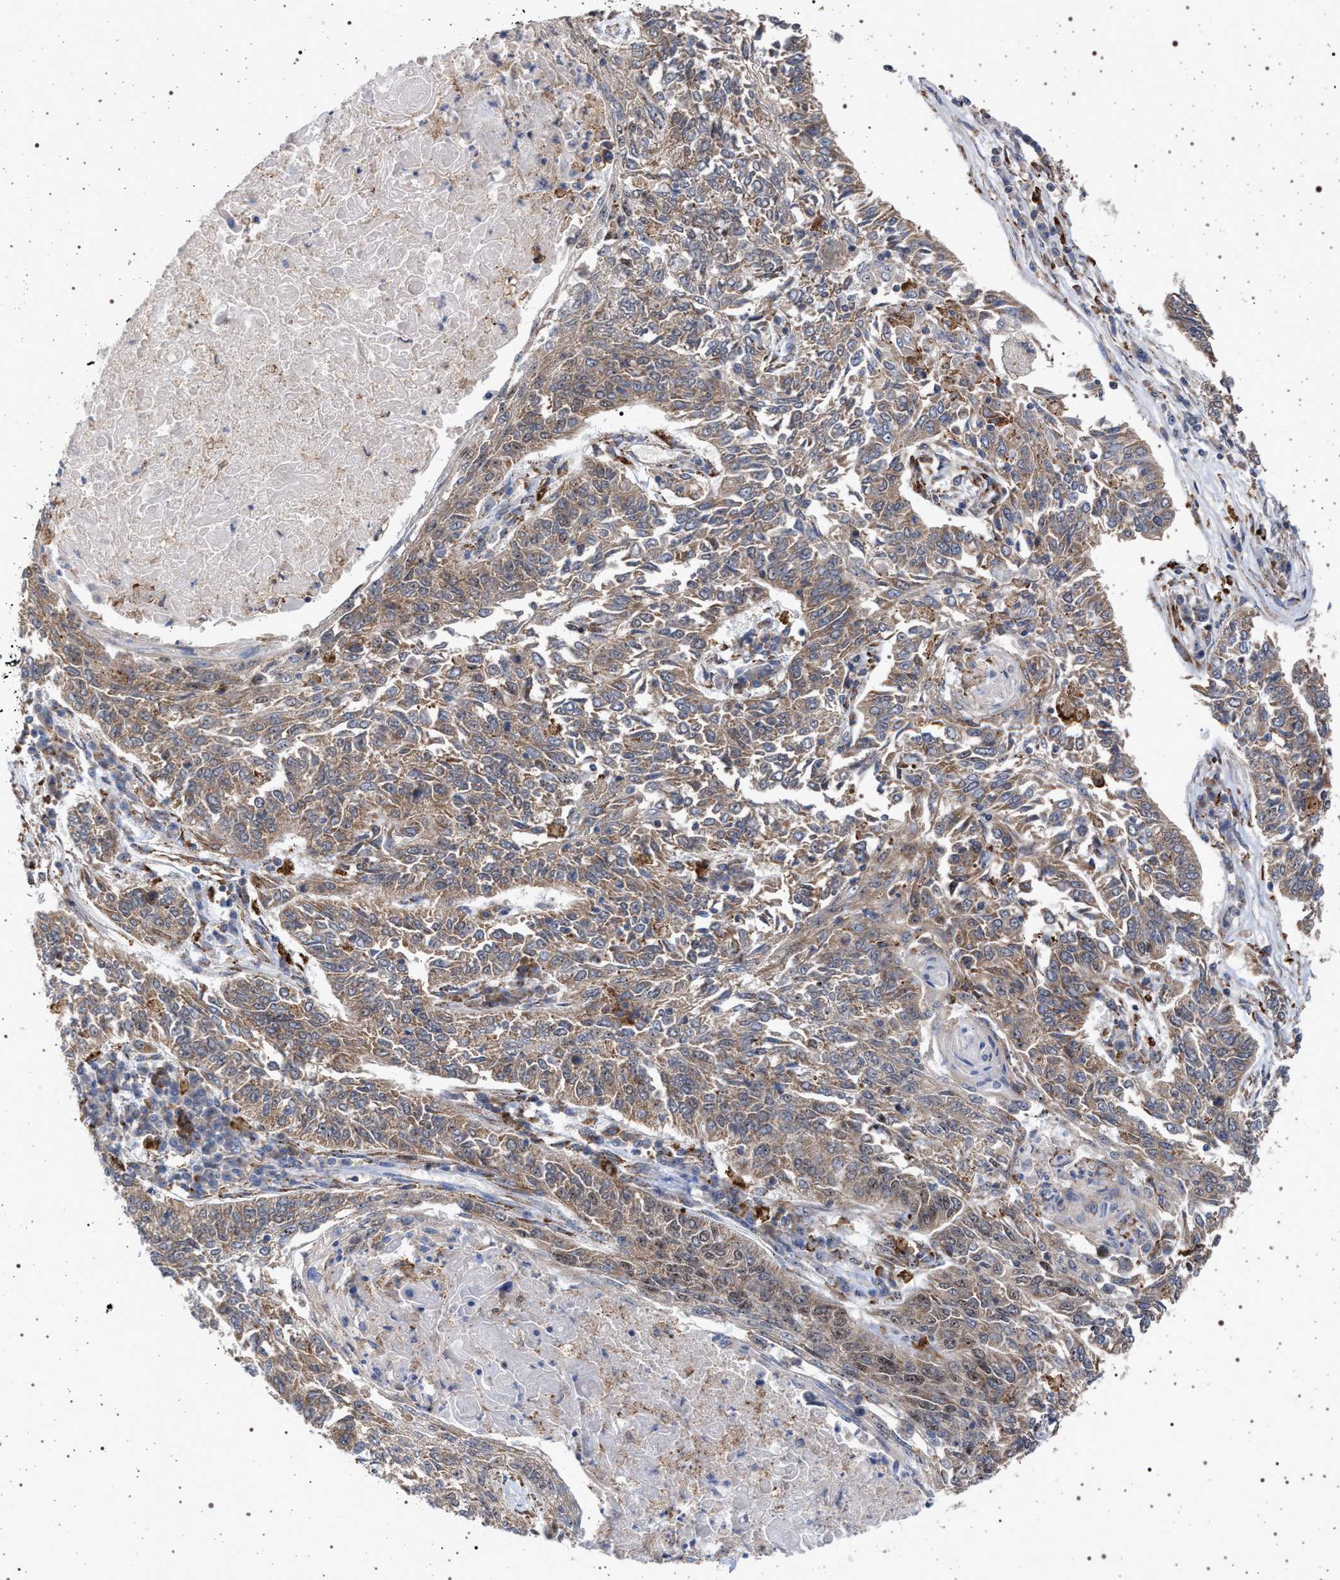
{"staining": {"intensity": "moderate", "quantity": ">75%", "location": "cytoplasmic/membranous"}, "tissue": "lung cancer", "cell_type": "Tumor cells", "image_type": "cancer", "snomed": [{"axis": "morphology", "description": "Normal tissue, NOS"}, {"axis": "morphology", "description": "Squamous cell carcinoma, NOS"}, {"axis": "topography", "description": "Cartilage tissue"}, {"axis": "topography", "description": "Bronchus"}, {"axis": "topography", "description": "Lung"}], "caption": "Immunohistochemistry image of lung cancer (squamous cell carcinoma) stained for a protein (brown), which demonstrates medium levels of moderate cytoplasmic/membranous expression in approximately >75% of tumor cells.", "gene": "ELAC2", "patient": {"sex": "female", "age": 49}}